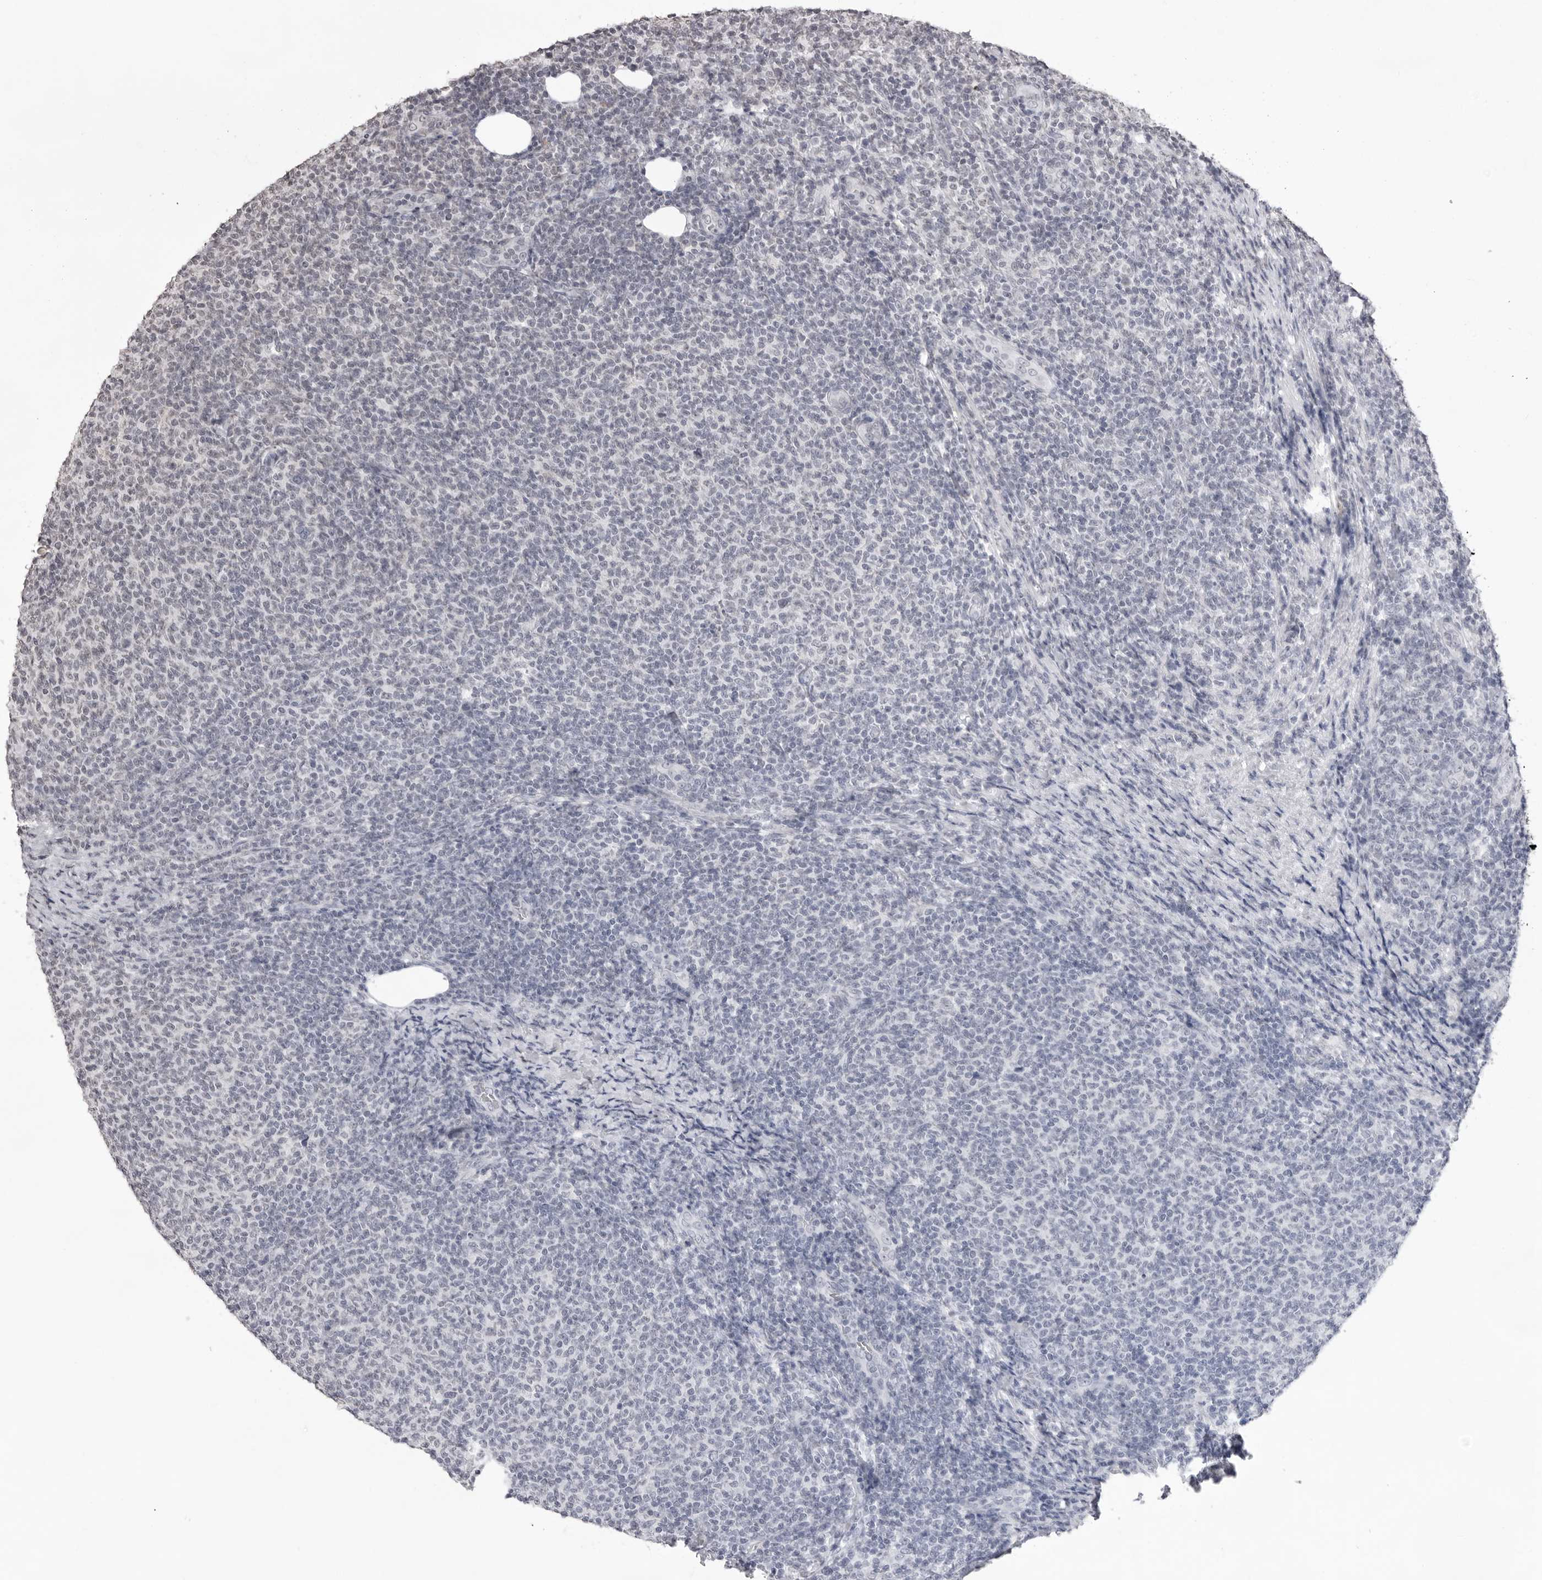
{"staining": {"intensity": "negative", "quantity": "none", "location": "none"}, "tissue": "lymphoma", "cell_type": "Tumor cells", "image_type": "cancer", "snomed": [{"axis": "morphology", "description": "Malignant lymphoma, non-Hodgkin's type, Low grade"}, {"axis": "topography", "description": "Lymph node"}], "caption": "This is a image of IHC staining of low-grade malignant lymphoma, non-Hodgkin's type, which shows no positivity in tumor cells.", "gene": "NTM", "patient": {"sex": "male", "age": 66}}